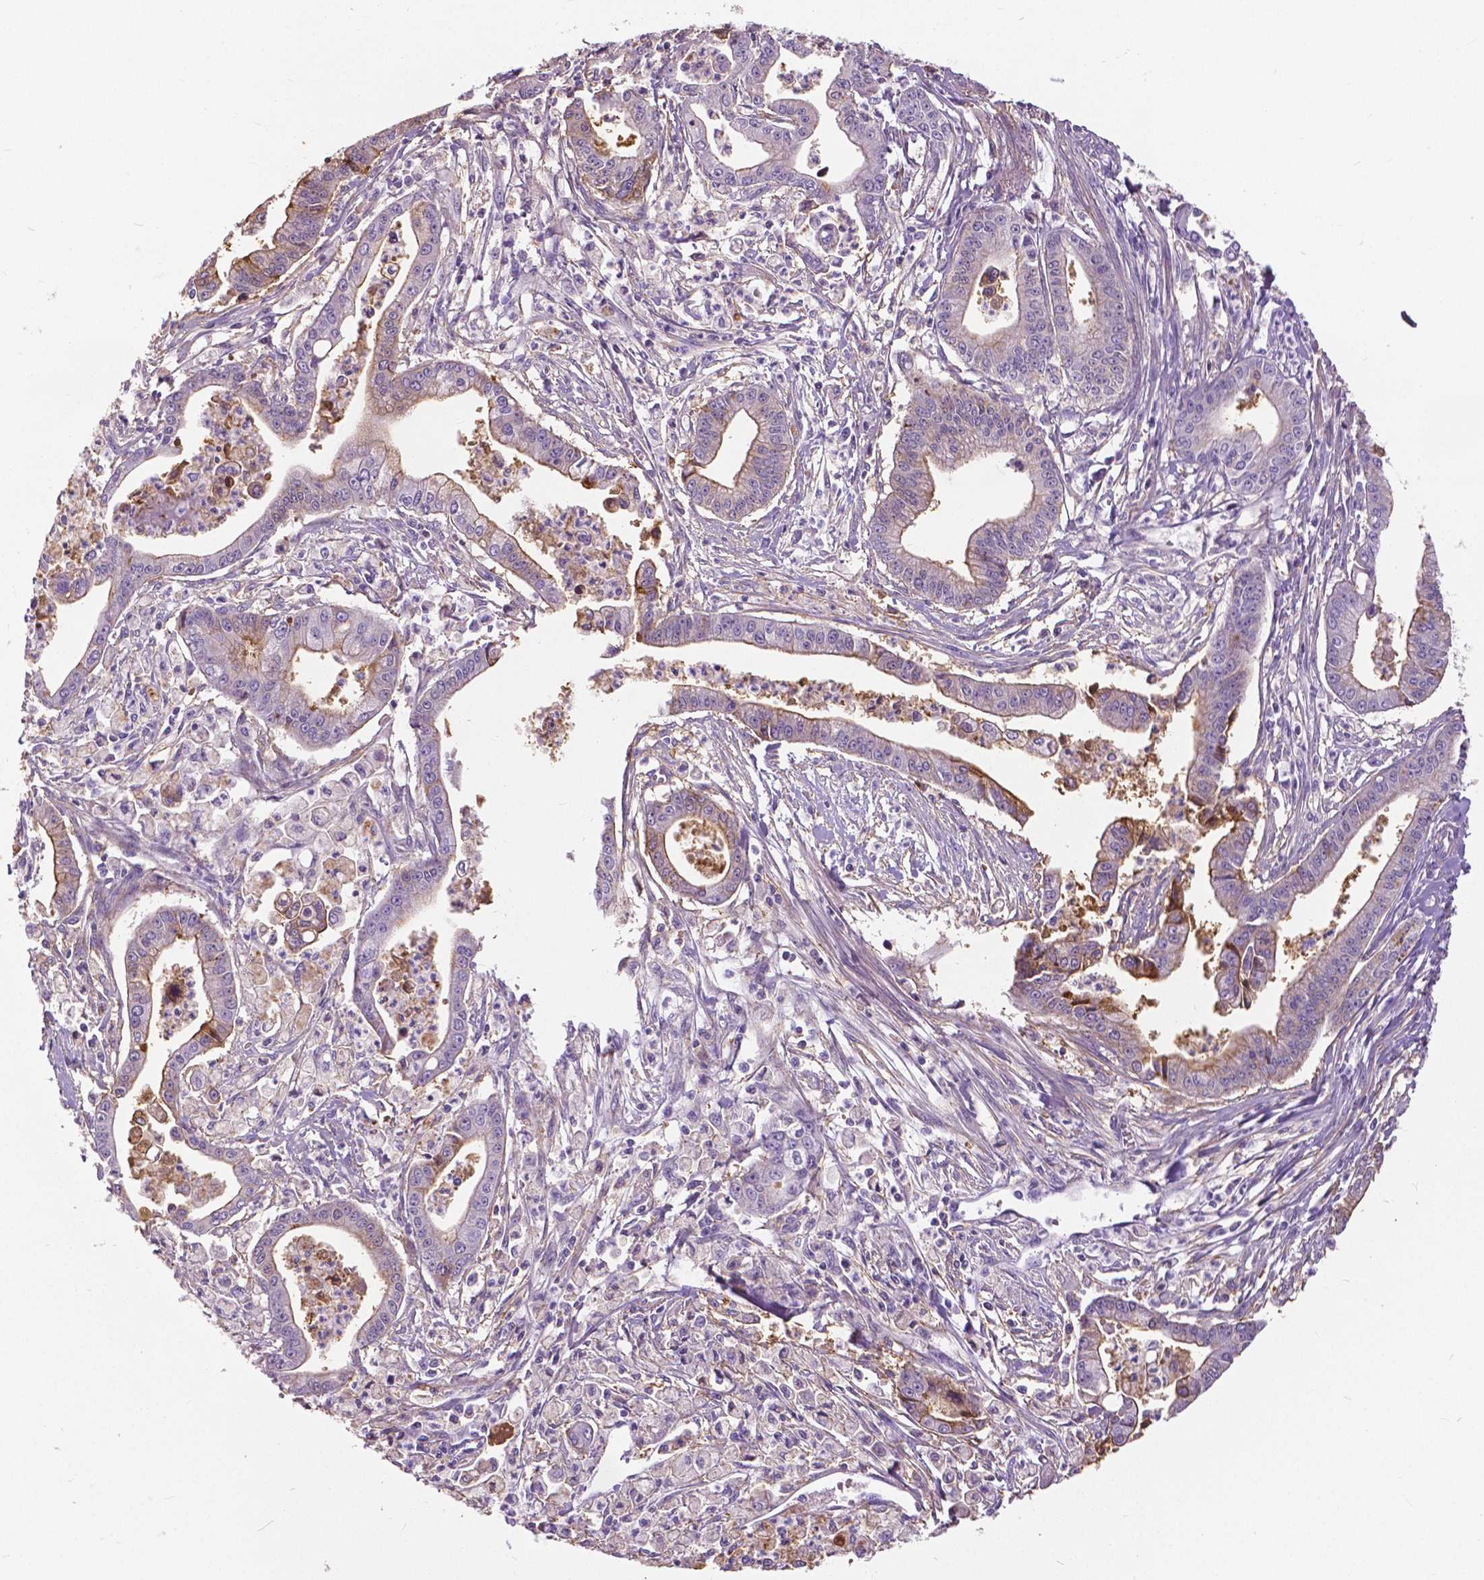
{"staining": {"intensity": "weak", "quantity": "25%-75%", "location": "cytoplasmic/membranous"}, "tissue": "pancreatic cancer", "cell_type": "Tumor cells", "image_type": "cancer", "snomed": [{"axis": "morphology", "description": "Adenocarcinoma, NOS"}, {"axis": "topography", "description": "Pancreas"}], "caption": "The histopathology image reveals a brown stain indicating the presence of a protein in the cytoplasmic/membranous of tumor cells in pancreatic cancer (adenocarcinoma). (DAB (3,3'-diaminobenzidine) IHC, brown staining for protein, blue staining for nuclei).", "gene": "ANXA13", "patient": {"sex": "female", "age": 65}}